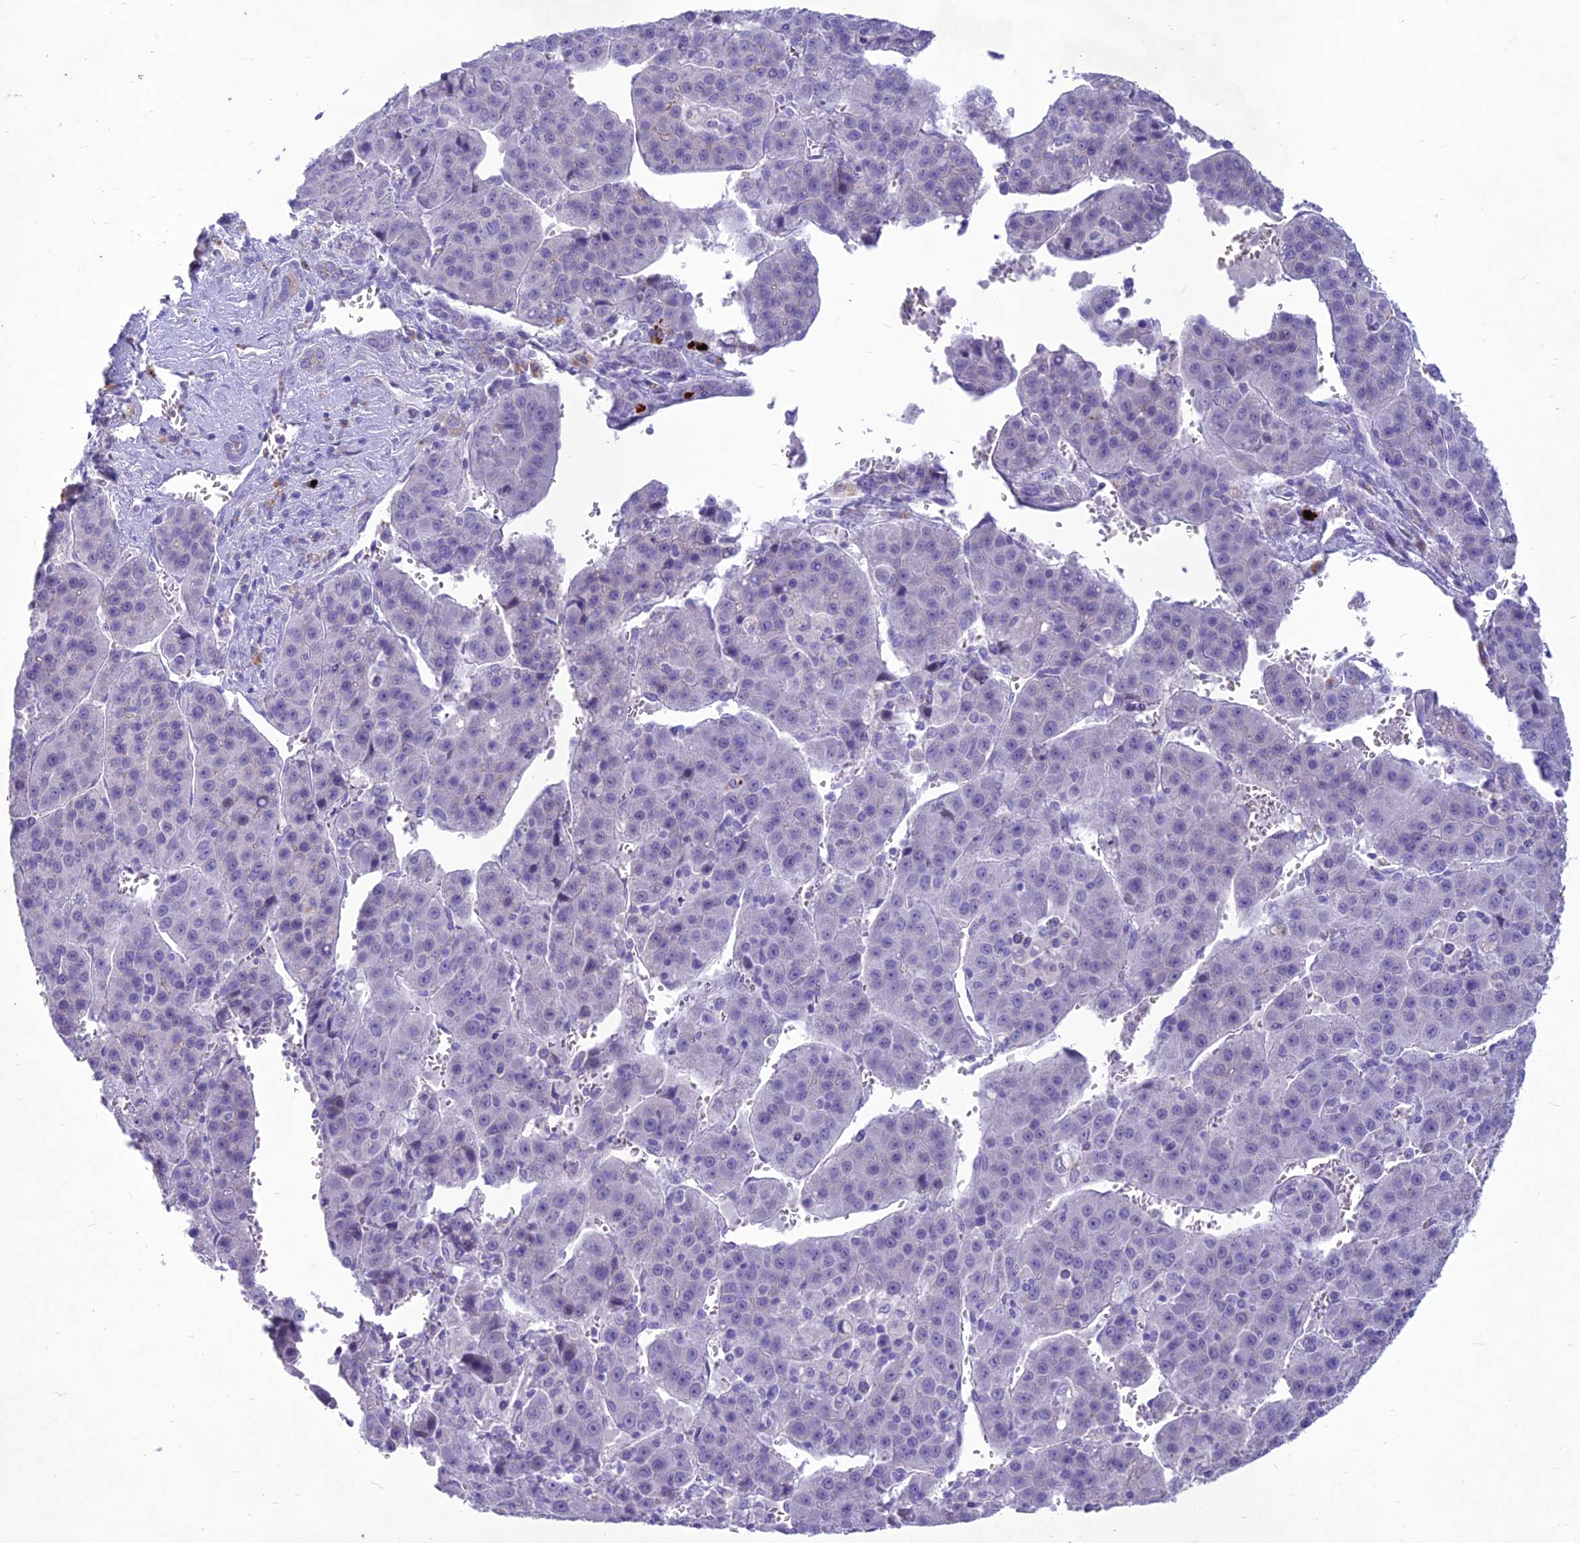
{"staining": {"intensity": "negative", "quantity": "none", "location": "none"}, "tissue": "liver cancer", "cell_type": "Tumor cells", "image_type": "cancer", "snomed": [{"axis": "morphology", "description": "Carcinoma, Hepatocellular, NOS"}, {"axis": "topography", "description": "Liver"}], "caption": "A high-resolution histopathology image shows IHC staining of liver cancer (hepatocellular carcinoma), which demonstrates no significant positivity in tumor cells.", "gene": "IFT172", "patient": {"sex": "female", "age": 53}}